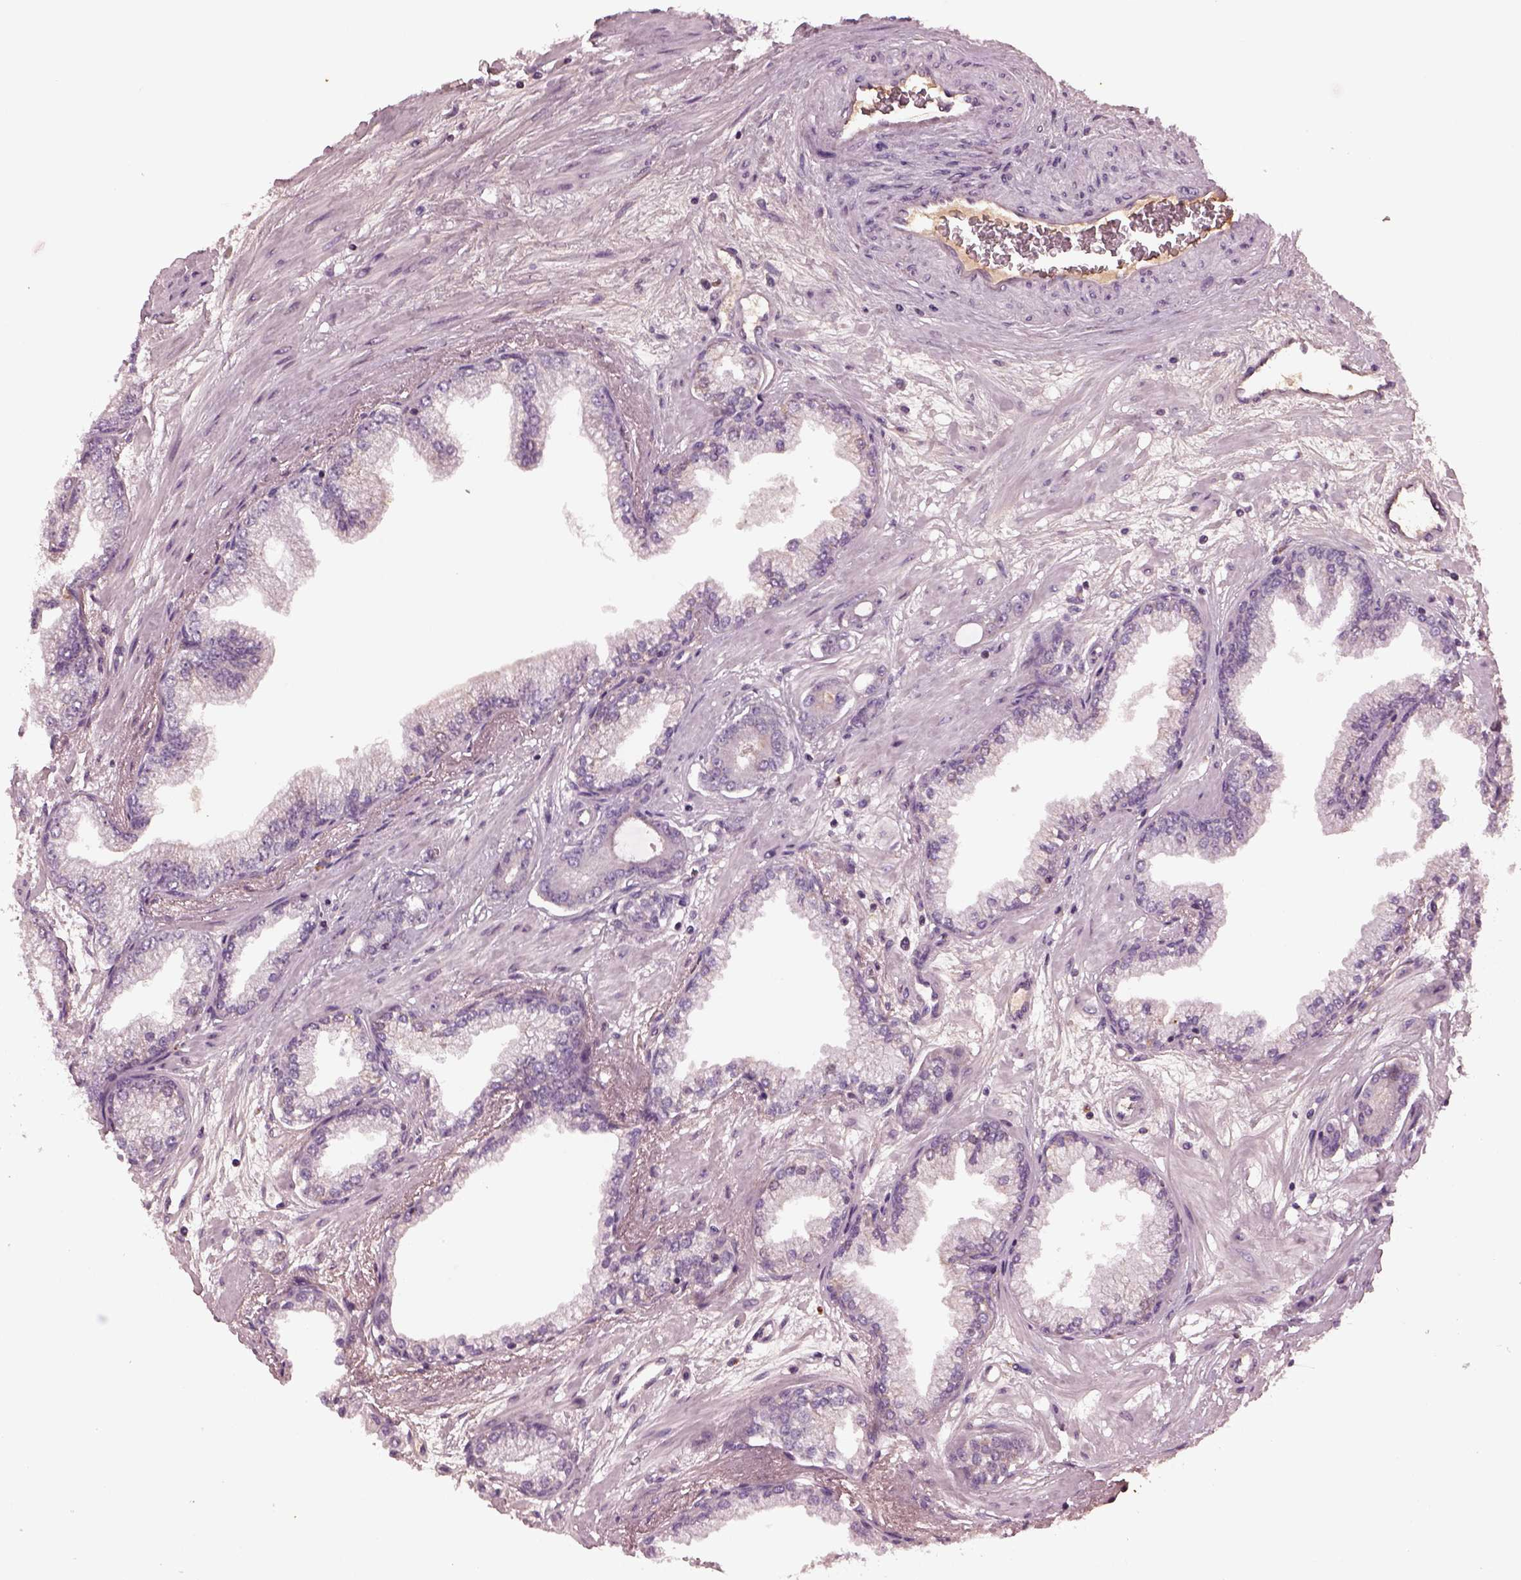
{"staining": {"intensity": "negative", "quantity": "none", "location": "none"}, "tissue": "prostate cancer", "cell_type": "Tumor cells", "image_type": "cancer", "snomed": [{"axis": "morphology", "description": "Adenocarcinoma, Low grade"}, {"axis": "topography", "description": "Prostate"}], "caption": "Immunohistochemistry (IHC) photomicrograph of human prostate cancer (low-grade adenocarcinoma) stained for a protein (brown), which demonstrates no positivity in tumor cells.", "gene": "PTX4", "patient": {"sex": "male", "age": 64}}